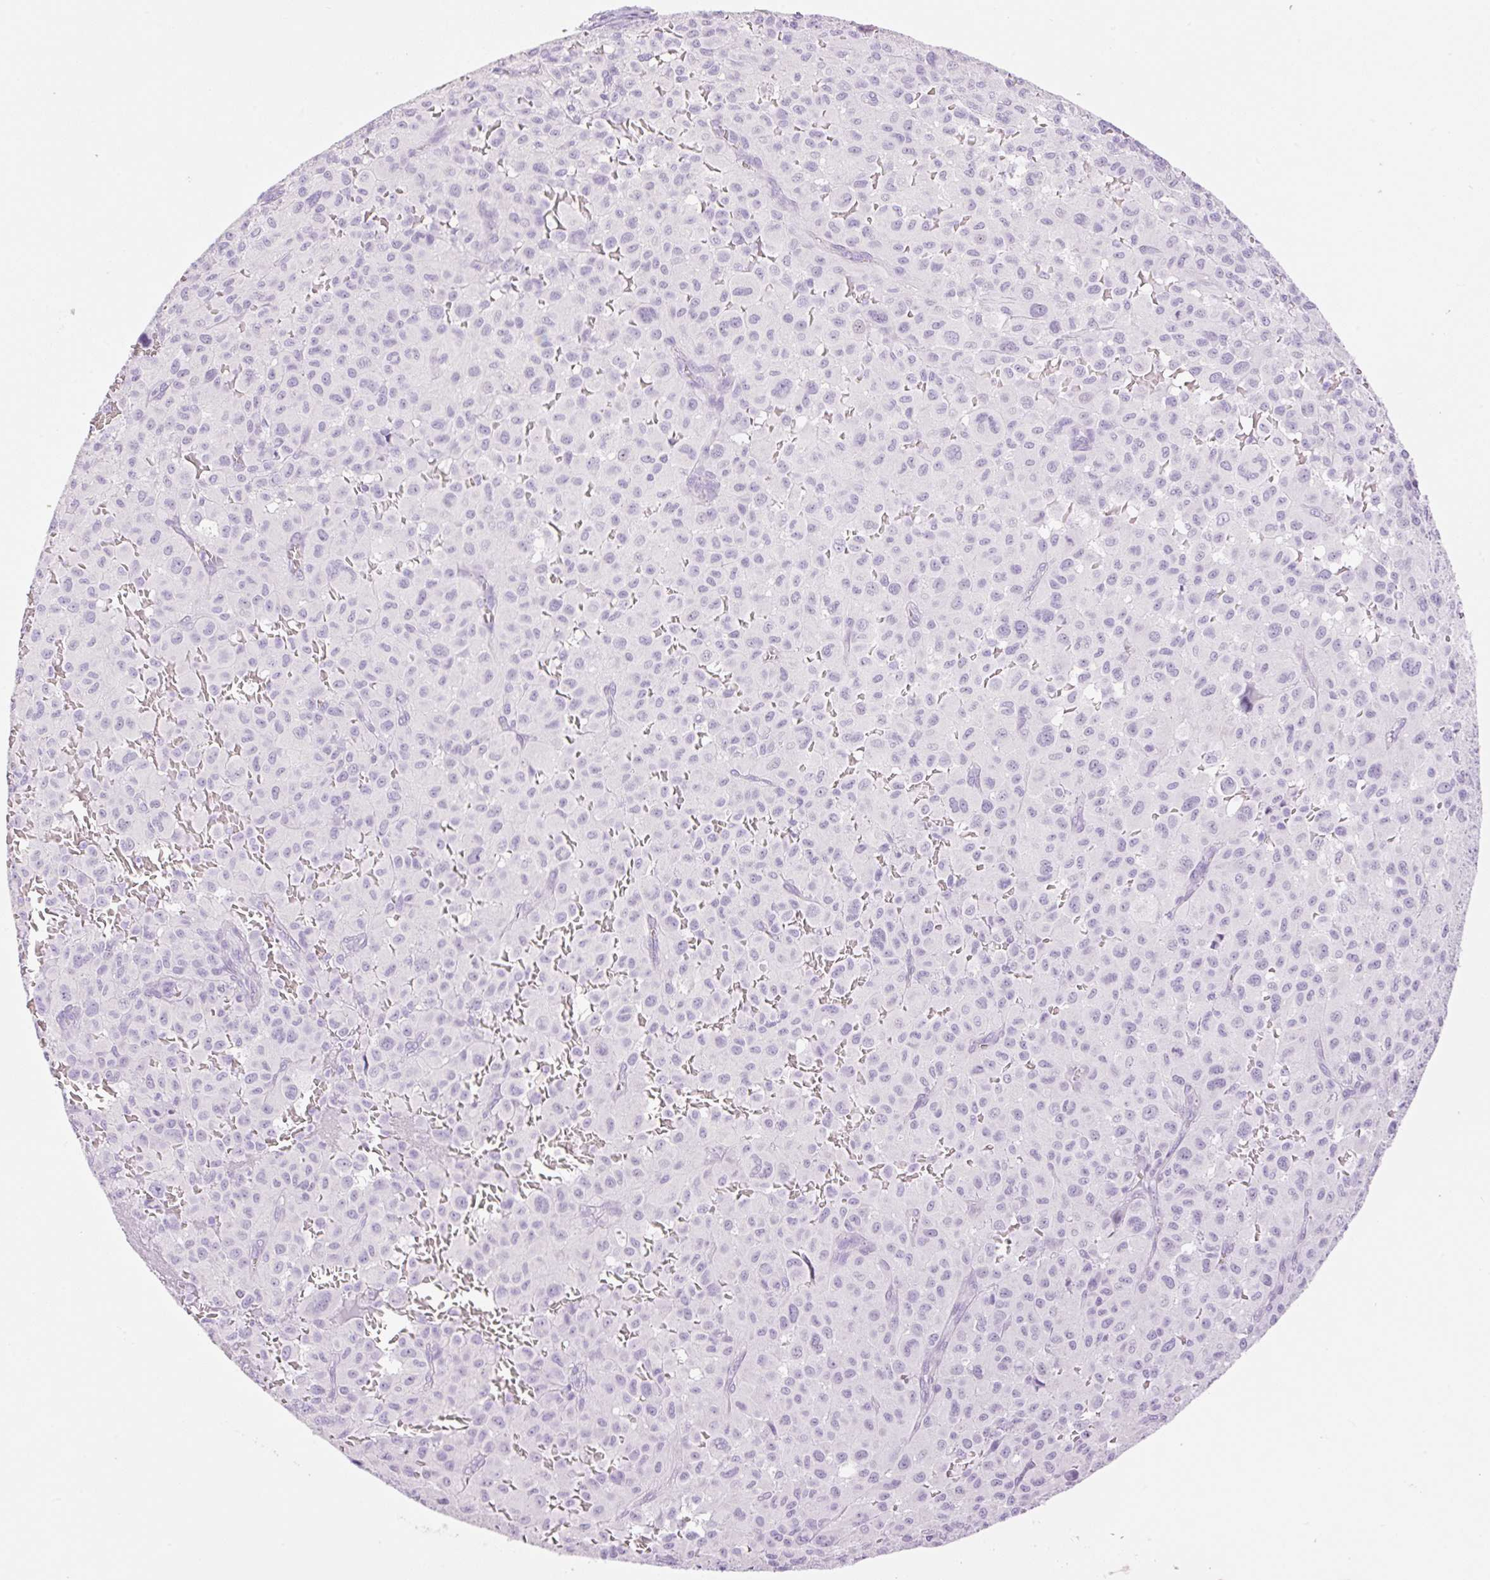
{"staining": {"intensity": "negative", "quantity": "none", "location": "none"}, "tissue": "melanoma", "cell_type": "Tumor cells", "image_type": "cancer", "snomed": [{"axis": "morphology", "description": "Malignant melanoma, NOS"}, {"axis": "topography", "description": "Skin"}], "caption": "This is a photomicrograph of immunohistochemistry (IHC) staining of melanoma, which shows no expression in tumor cells. (Stains: DAB IHC with hematoxylin counter stain, Microscopy: brightfield microscopy at high magnification).", "gene": "SP140L", "patient": {"sex": "female", "age": 74}}